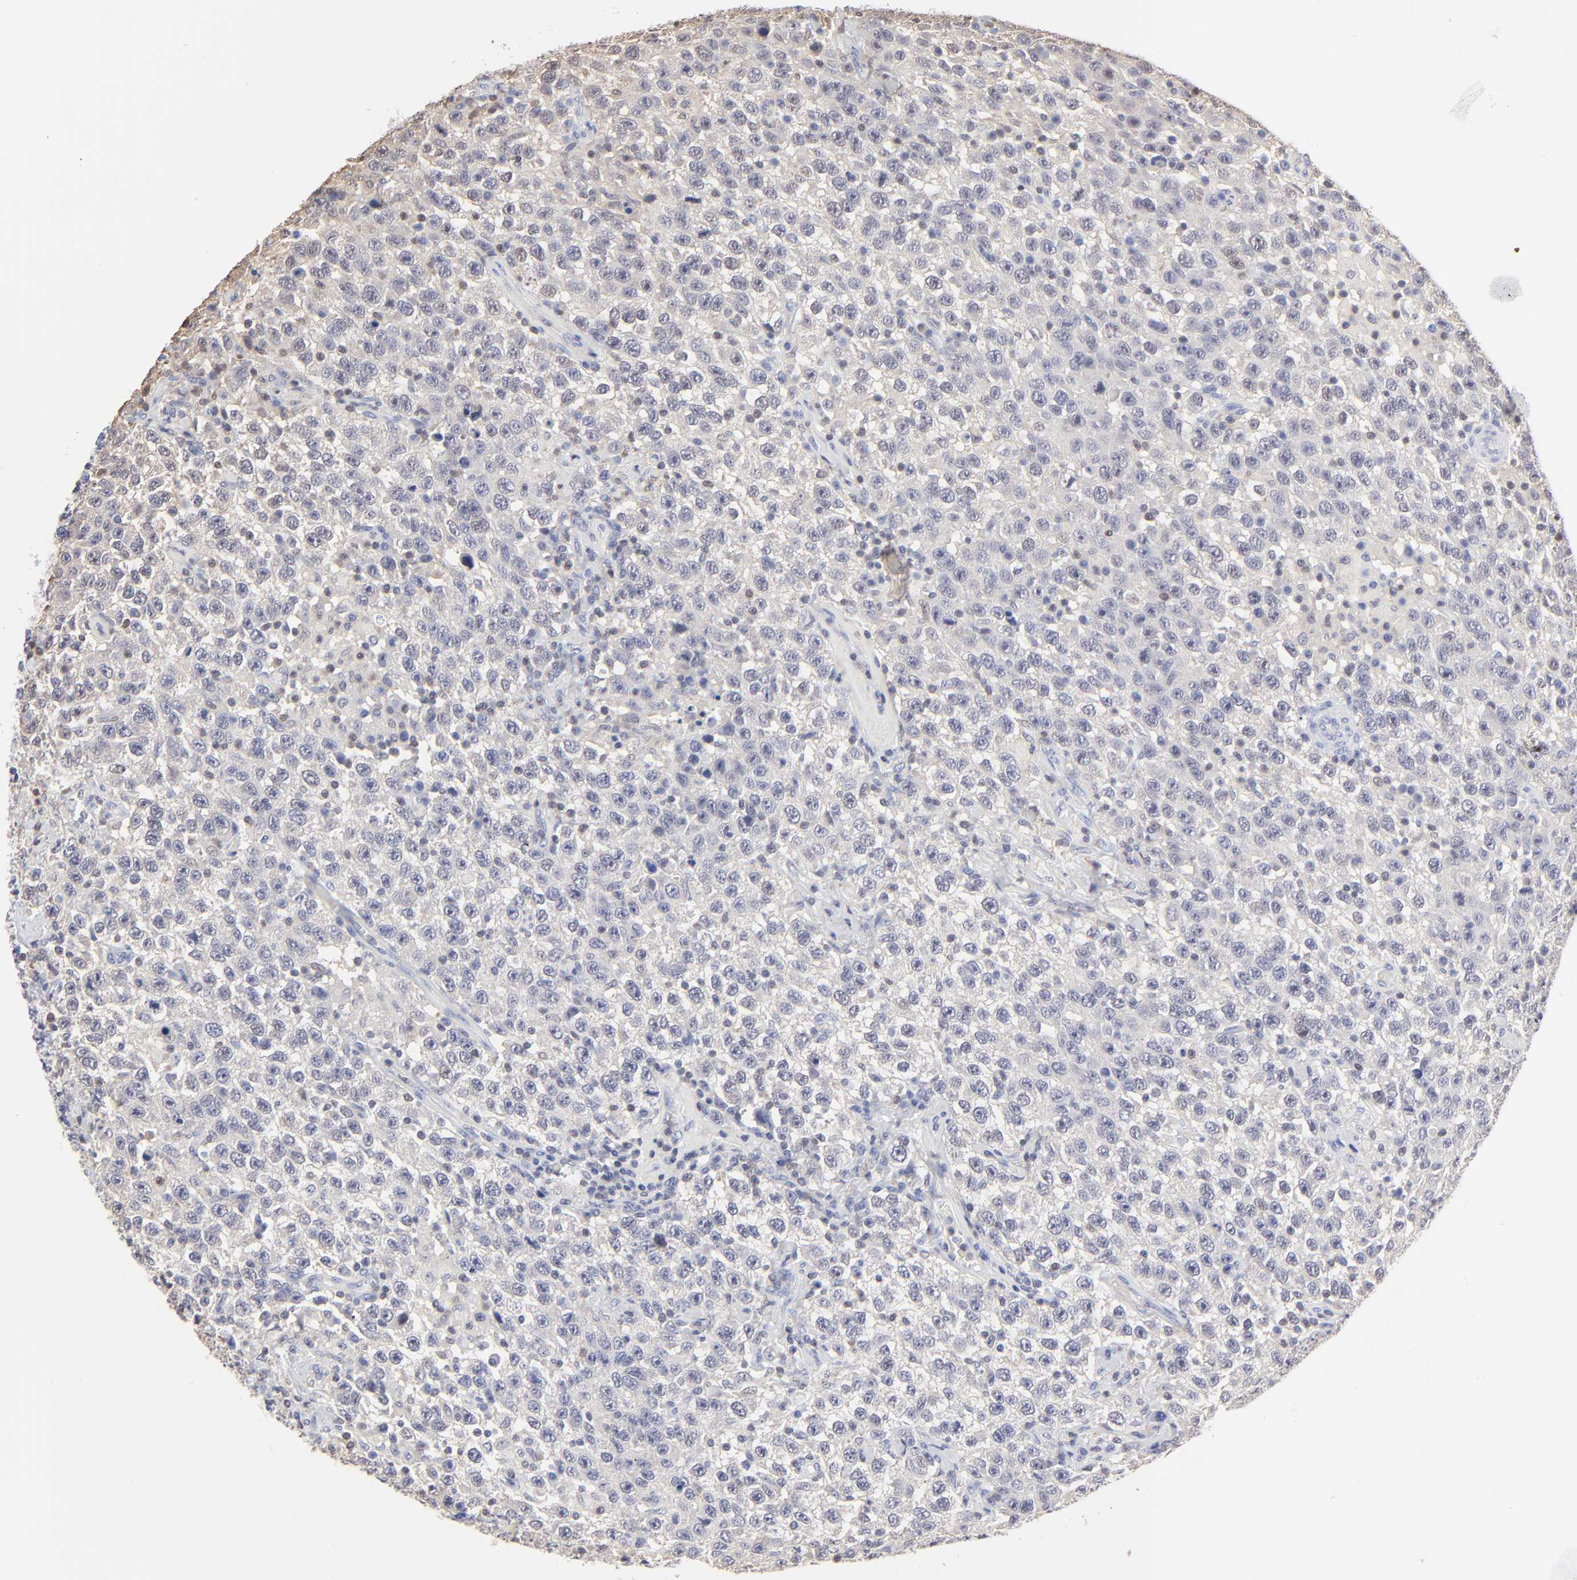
{"staining": {"intensity": "negative", "quantity": "none", "location": "none"}, "tissue": "testis cancer", "cell_type": "Tumor cells", "image_type": "cancer", "snomed": [{"axis": "morphology", "description": "Seminoma, NOS"}, {"axis": "topography", "description": "Testis"}], "caption": "IHC photomicrograph of neoplastic tissue: testis cancer stained with DAB (3,3'-diaminobenzidine) displays no significant protein staining in tumor cells.", "gene": "TBXT", "patient": {"sex": "male", "age": 41}}